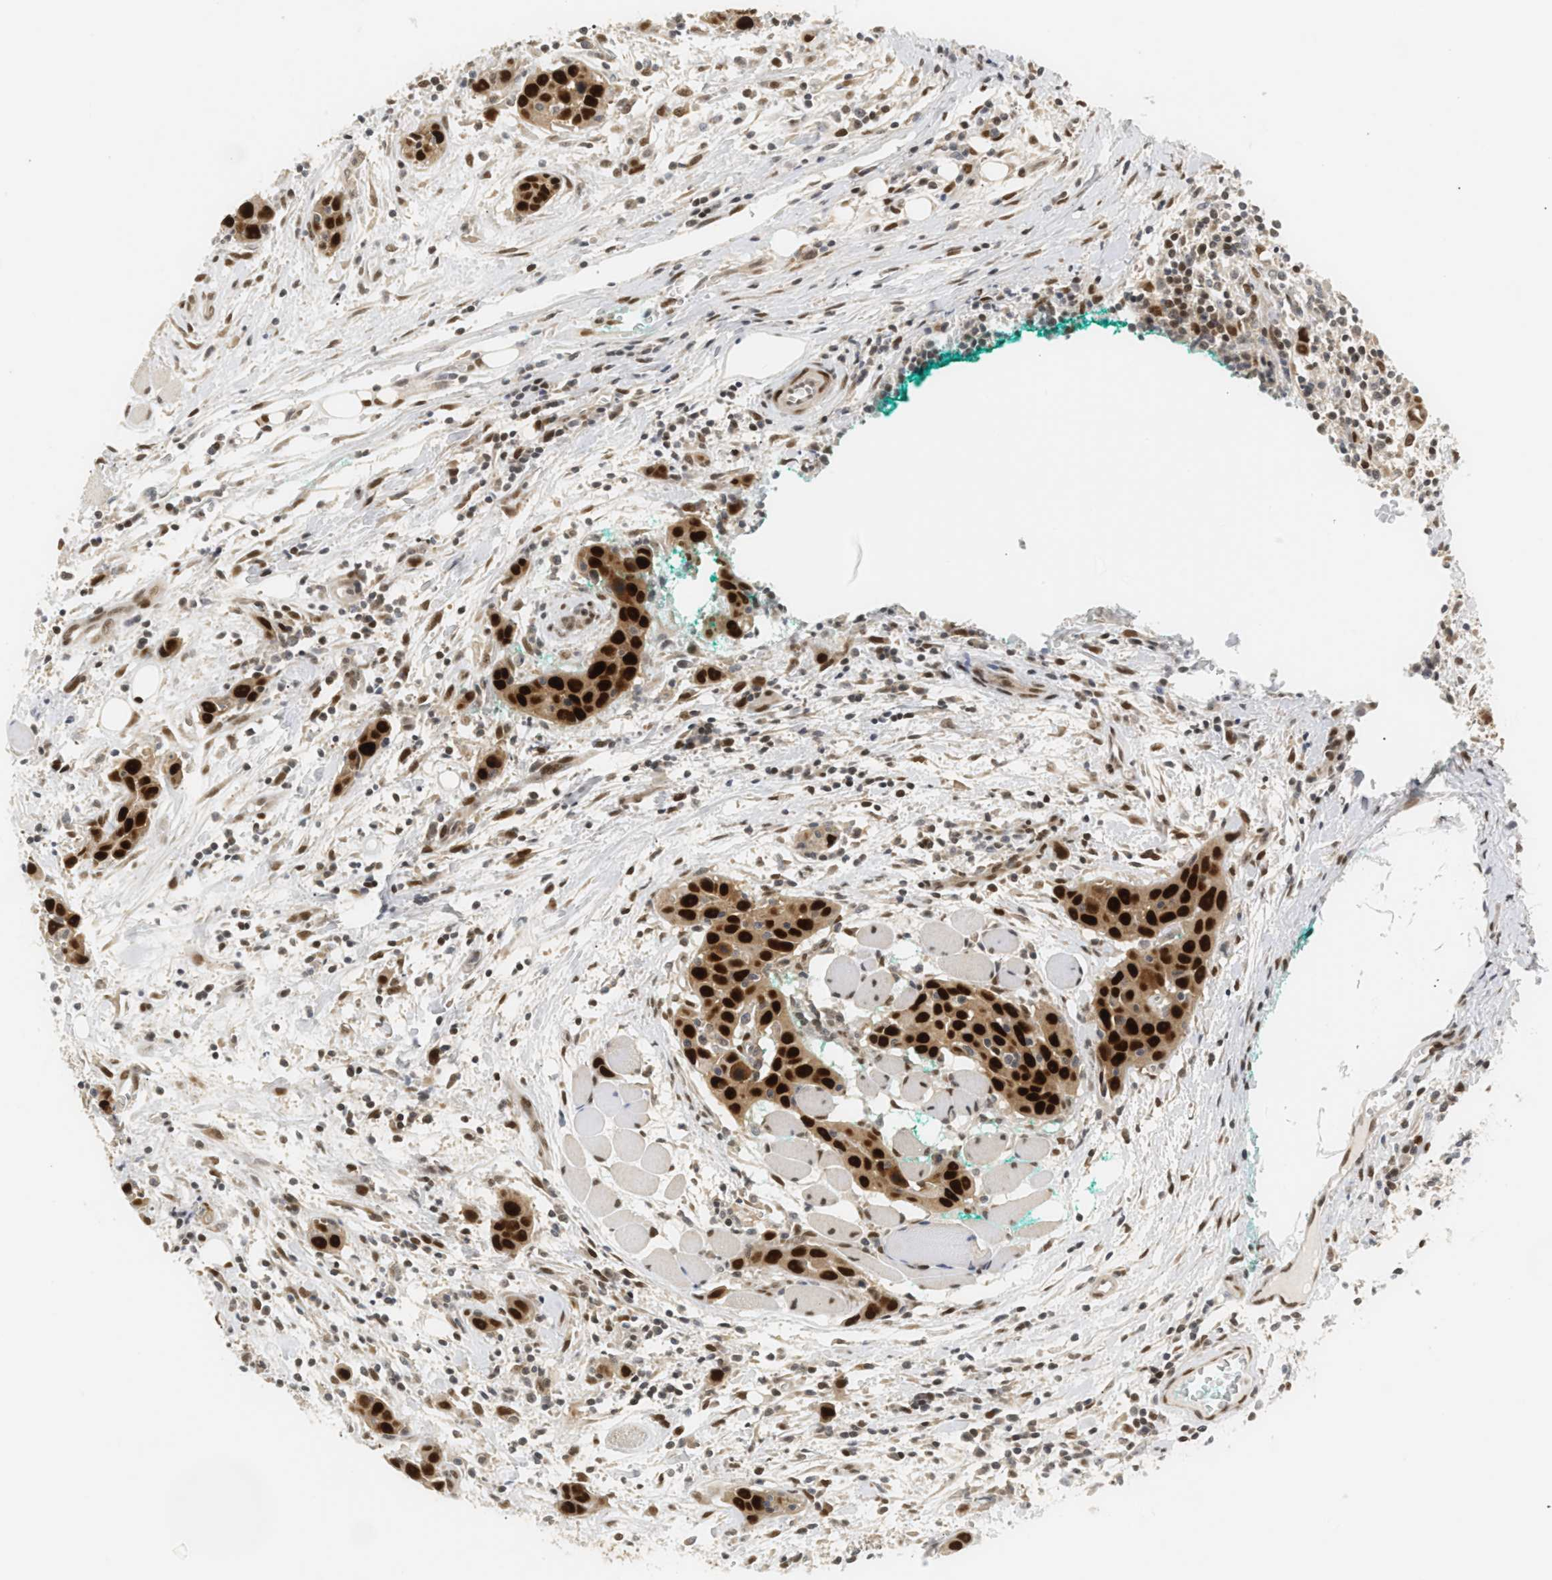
{"staining": {"intensity": "strong", "quantity": ">75%", "location": "nuclear"}, "tissue": "head and neck cancer", "cell_type": "Tumor cells", "image_type": "cancer", "snomed": [{"axis": "morphology", "description": "Squamous cell carcinoma, NOS"}, {"axis": "topography", "description": "Oral tissue"}, {"axis": "topography", "description": "Head-Neck"}], "caption": "Head and neck squamous cell carcinoma tissue reveals strong nuclear positivity in approximately >75% of tumor cells Nuclei are stained in blue.", "gene": "SSBP2", "patient": {"sex": "female", "age": 50}}